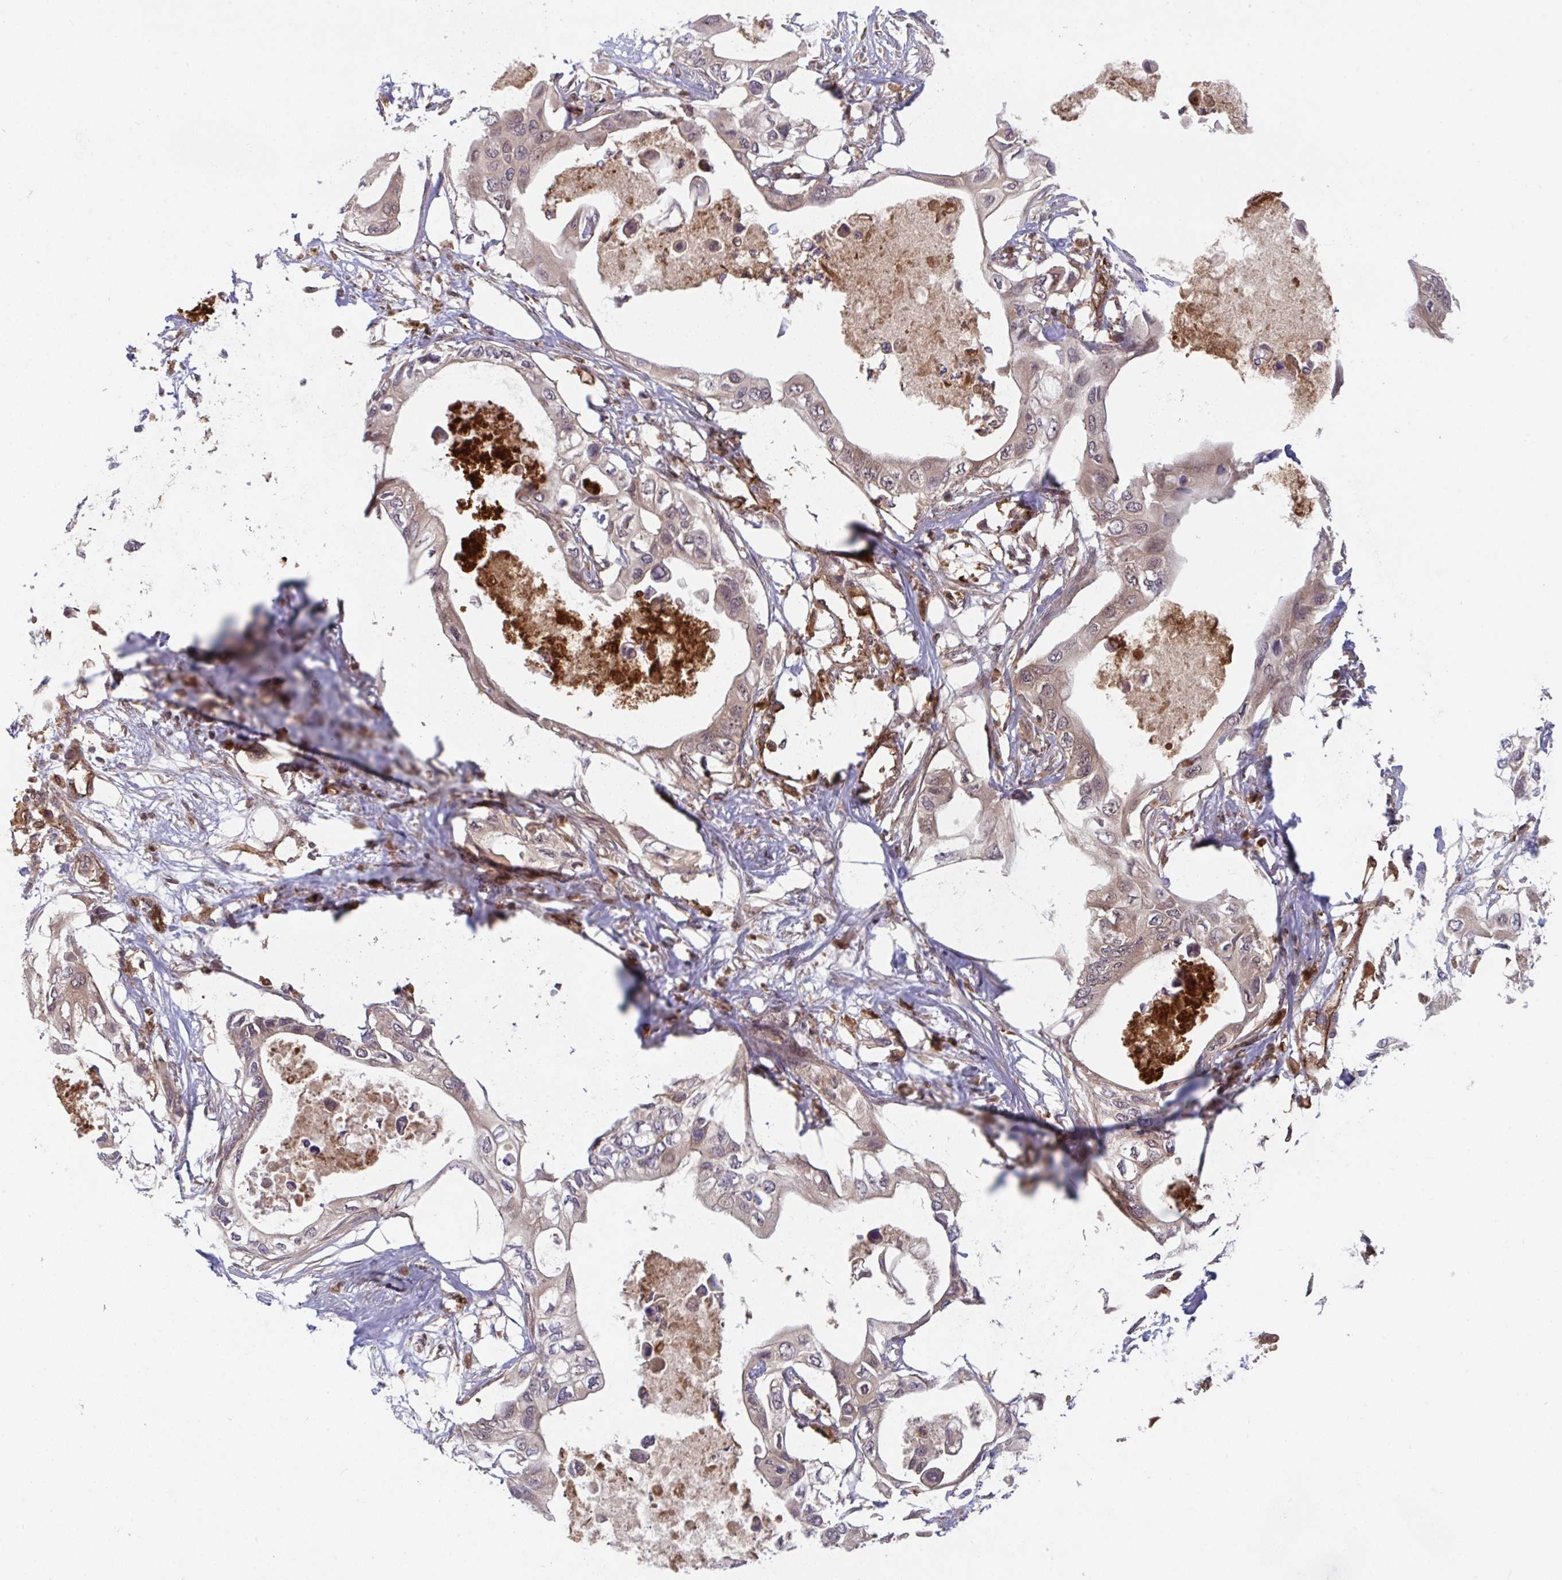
{"staining": {"intensity": "weak", "quantity": "25%-75%", "location": "cytoplasmic/membranous,nuclear"}, "tissue": "pancreatic cancer", "cell_type": "Tumor cells", "image_type": "cancer", "snomed": [{"axis": "morphology", "description": "Adenocarcinoma, NOS"}, {"axis": "topography", "description": "Pancreas"}], "caption": "Immunohistochemical staining of pancreatic cancer displays low levels of weak cytoplasmic/membranous and nuclear staining in about 25%-75% of tumor cells.", "gene": "TIGAR", "patient": {"sex": "female", "age": 63}}